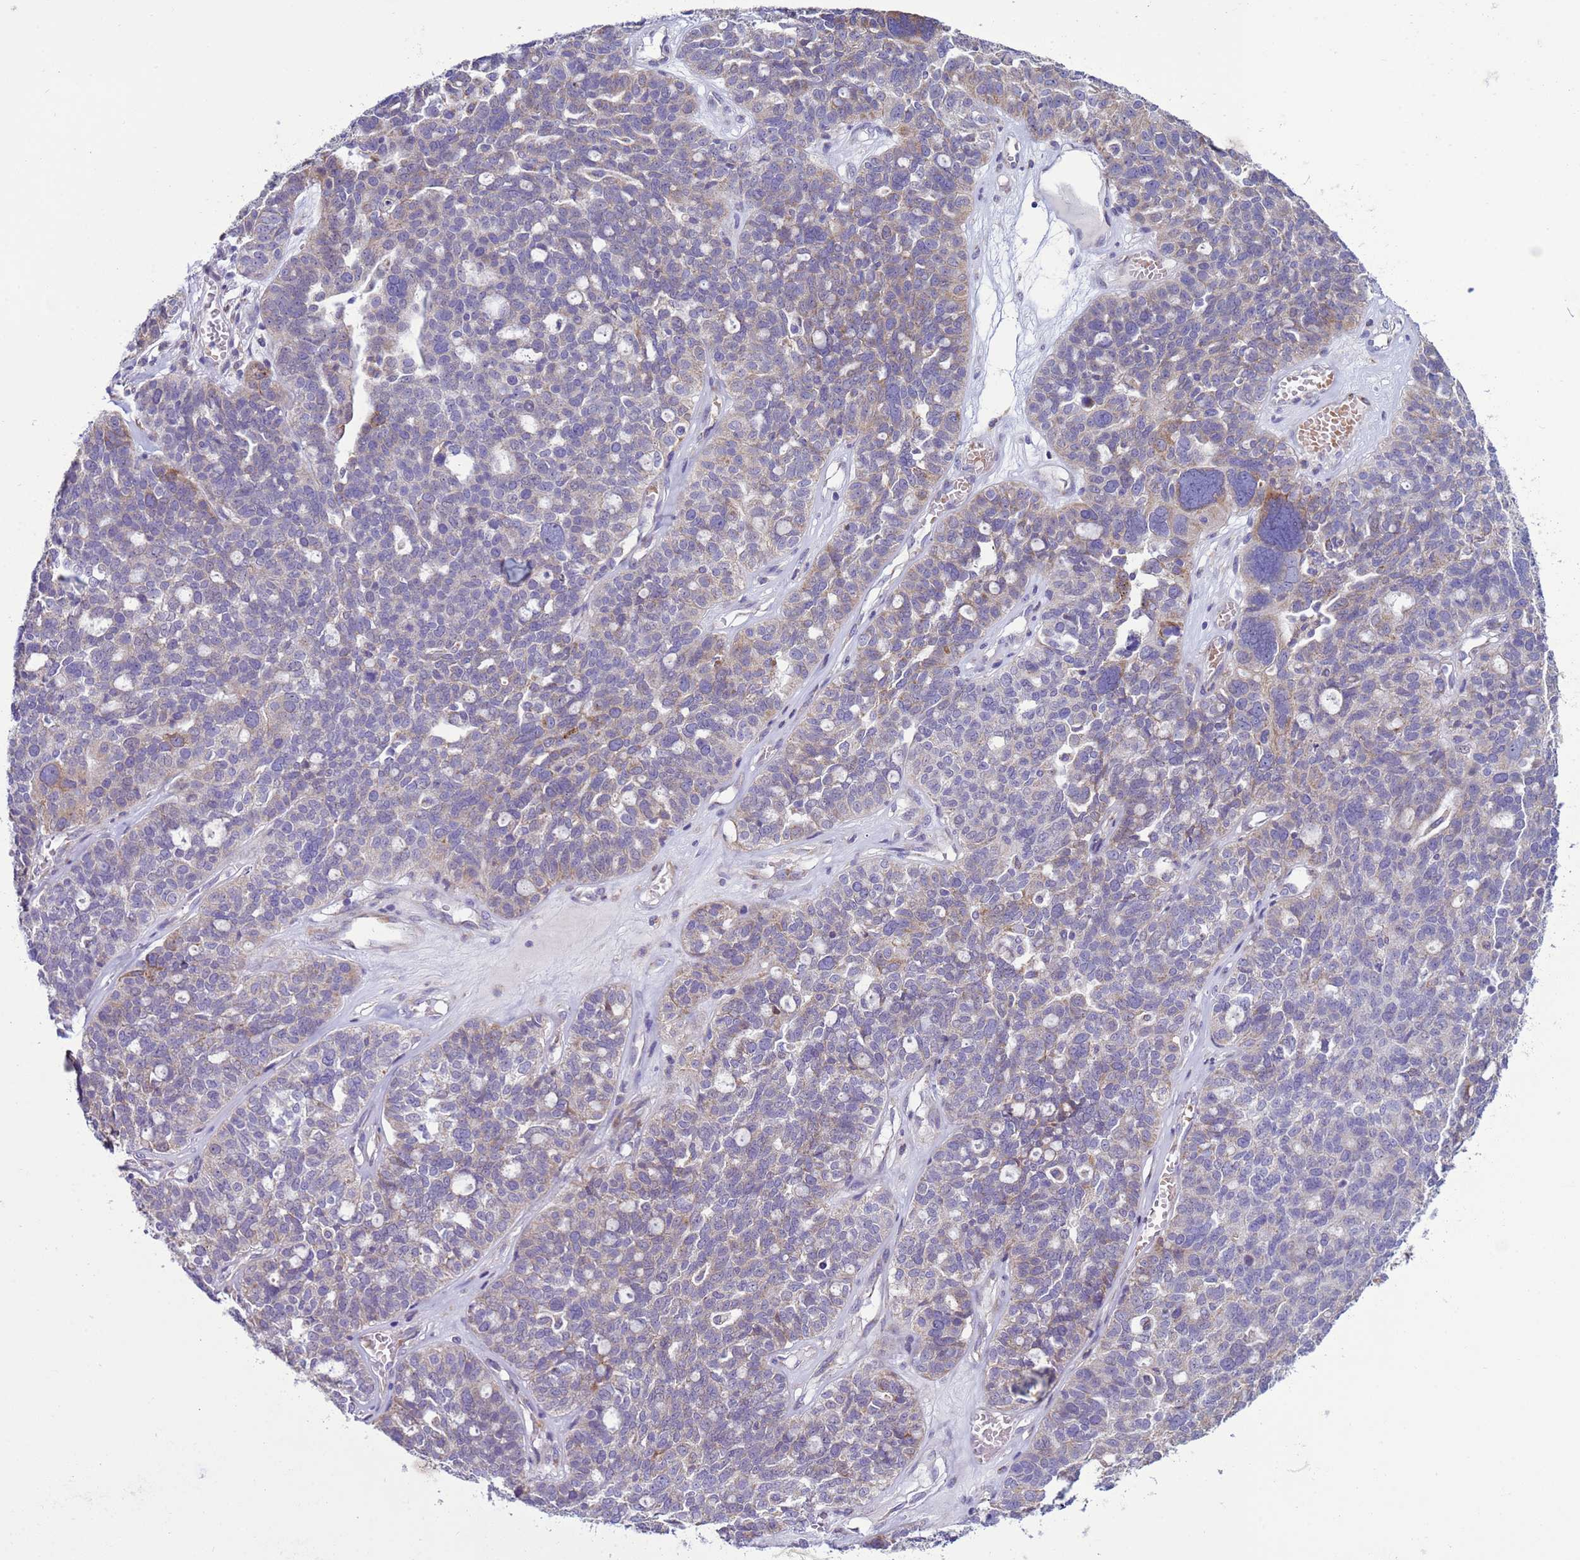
{"staining": {"intensity": "weak", "quantity": "<25%", "location": "cytoplasmic/membranous"}, "tissue": "ovarian cancer", "cell_type": "Tumor cells", "image_type": "cancer", "snomed": [{"axis": "morphology", "description": "Cystadenocarcinoma, serous, NOS"}, {"axis": "topography", "description": "Ovary"}], "caption": "Tumor cells are negative for protein expression in human ovarian cancer (serous cystadenocarcinoma). (Stains: DAB immunohistochemistry (IHC) with hematoxylin counter stain, Microscopy: brightfield microscopy at high magnification).", "gene": "ABHD17B", "patient": {"sex": "female", "age": 59}}